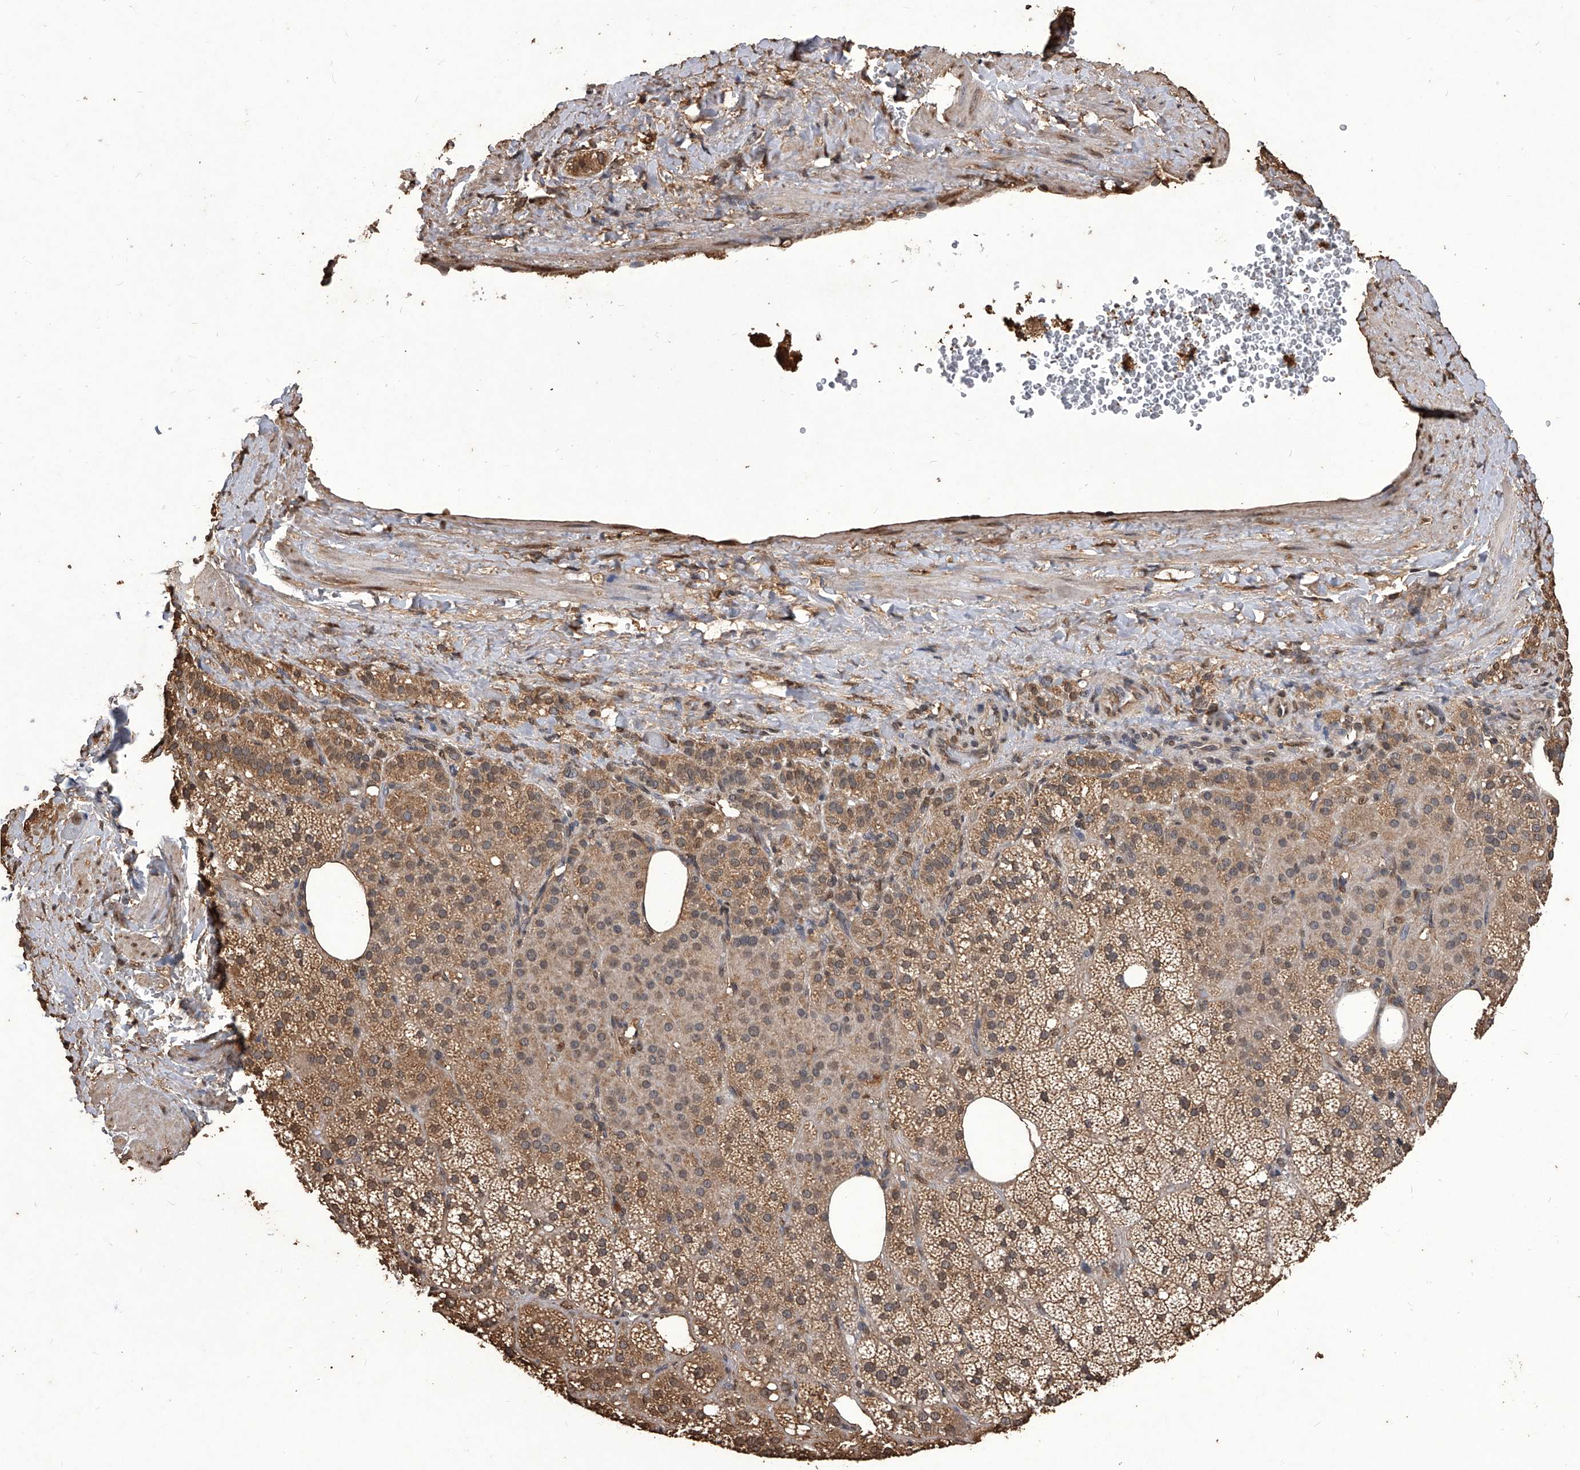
{"staining": {"intensity": "moderate", "quantity": ">75%", "location": "cytoplasmic/membranous,nuclear"}, "tissue": "adrenal gland", "cell_type": "Glandular cells", "image_type": "normal", "snomed": [{"axis": "morphology", "description": "Normal tissue, NOS"}, {"axis": "topography", "description": "Adrenal gland"}], "caption": "A brown stain shows moderate cytoplasmic/membranous,nuclear expression of a protein in glandular cells of benign human adrenal gland.", "gene": "FBXL4", "patient": {"sex": "female", "age": 59}}